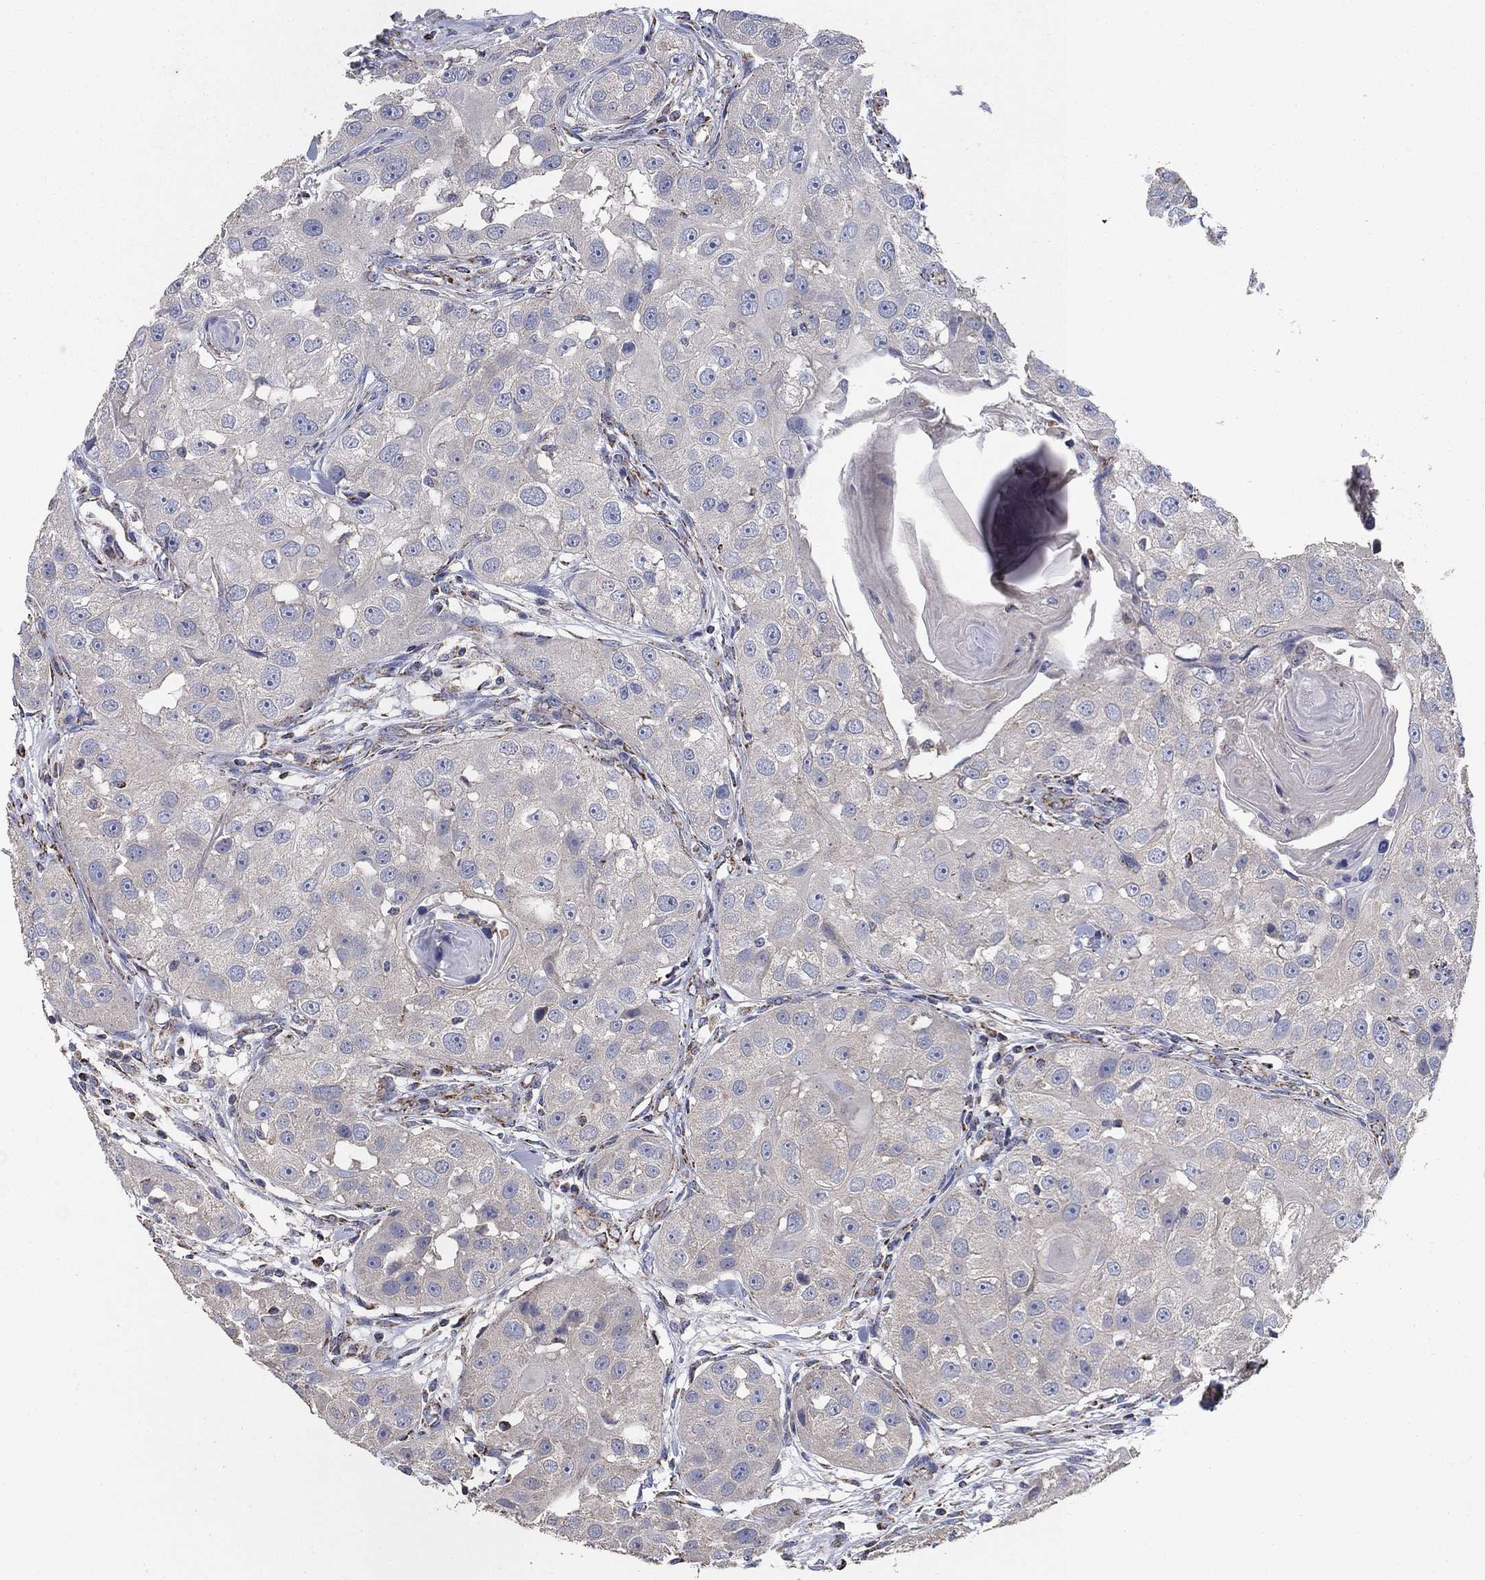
{"staining": {"intensity": "negative", "quantity": "none", "location": "none"}, "tissue": "head and neck cancer", "cell_type": "Tumor cells", "image_type": "cancer", "snomed": [{"axis": "morphology", "description": "Normal tissue, NOS"}, {"axis": "morphology", "description": "Squamous cell carcinoma, NOS"}, {"axis": "topography", "description": "Skeletal muscle"}, {"axis": "topography", "description": "Head-Neck"}], "caption": "The micrograph demonstrates no significant expression in tumor cells of head and neck squamous cell carcinoma. (DAB immunohistochemistry visualized using brightfield microscopy, high magnification).", "gene": "PNPLA2", "patient": {"sex": "male", "age": 51}}